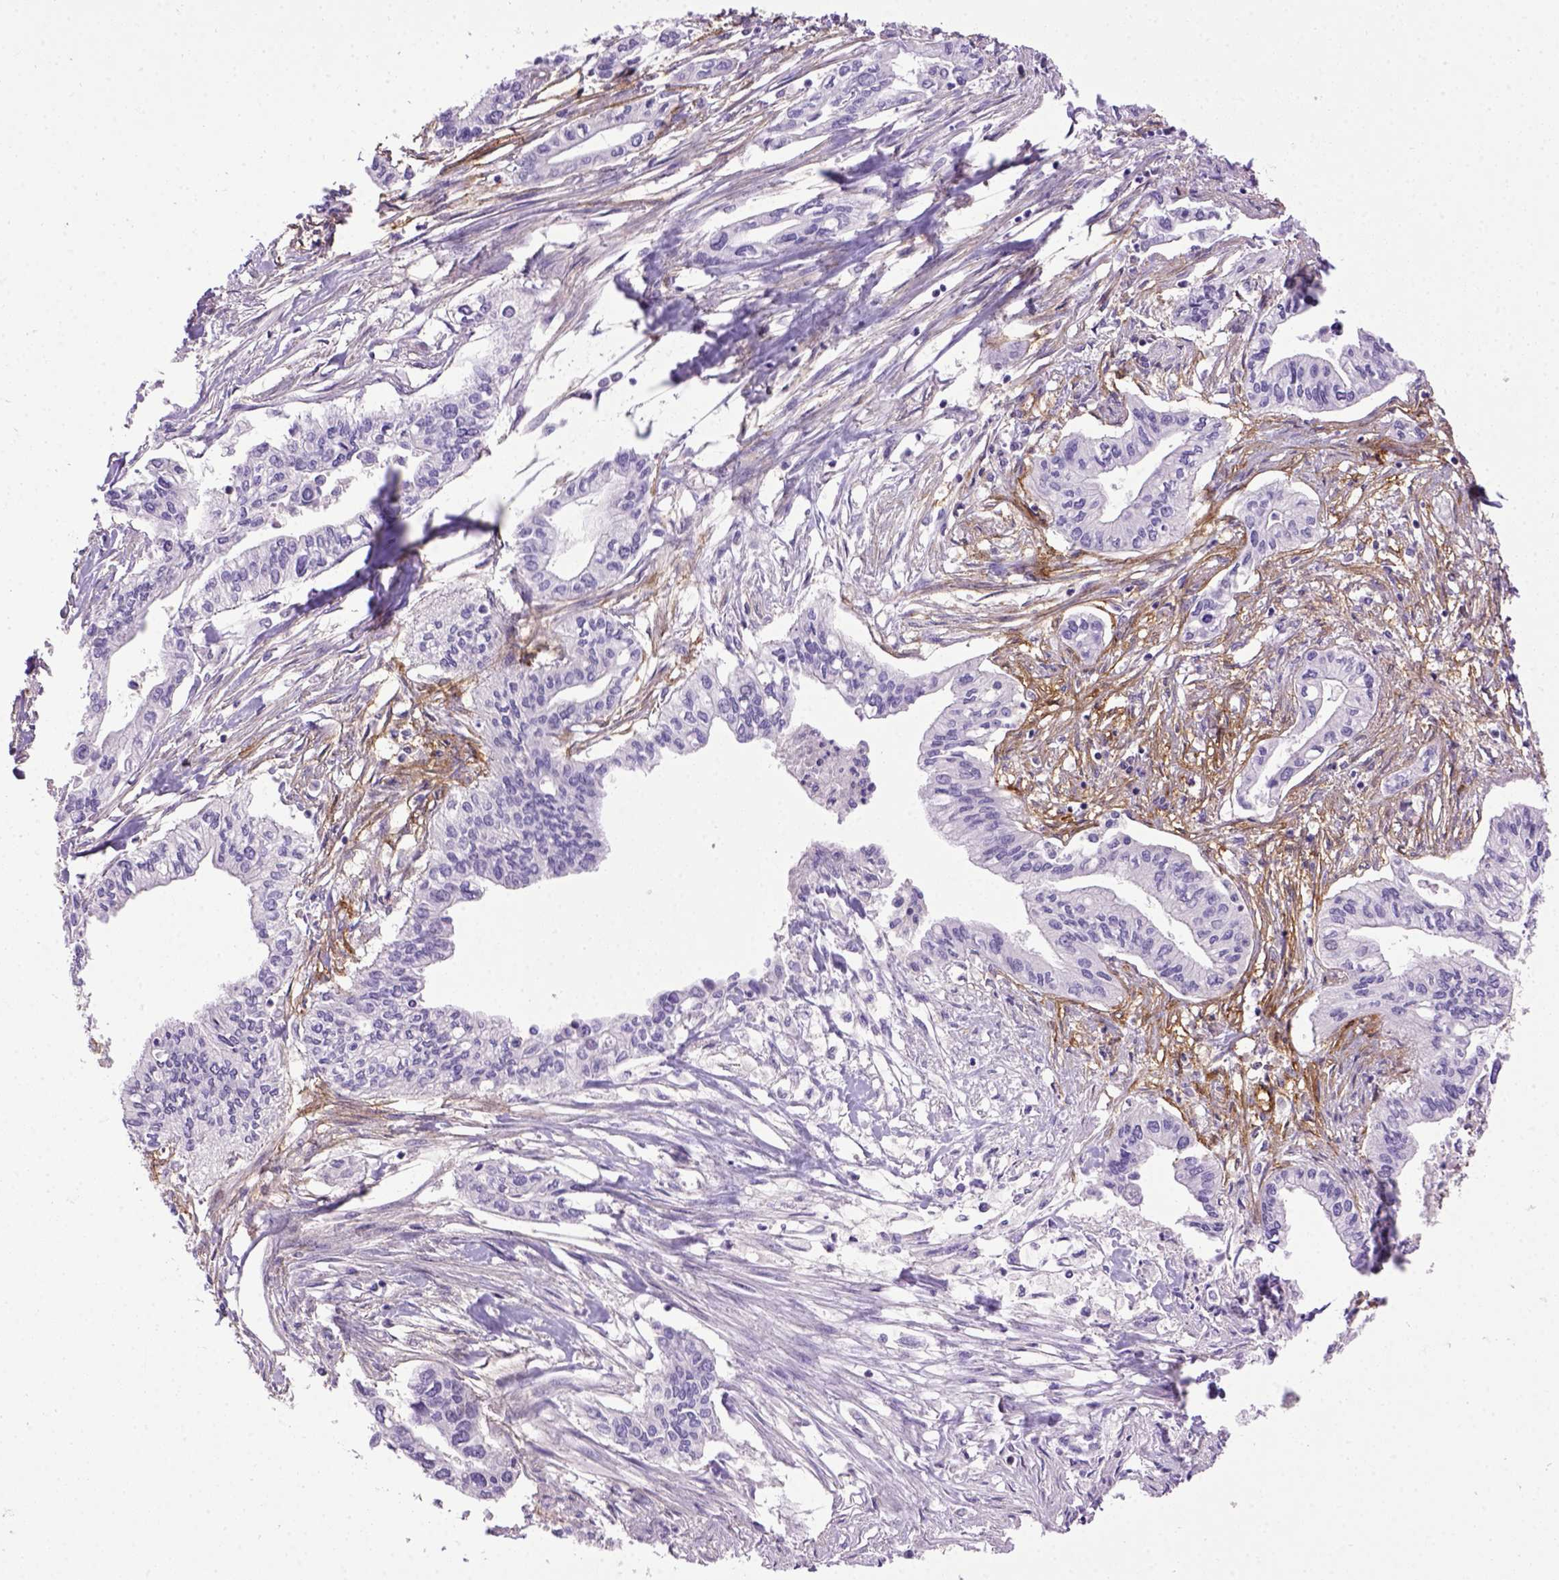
{"staining": {"intensity": "negative", "quantity": "none", "location": "none"}, "tissue": "pancreatic cancer", "cell_type": "Tumor cells", "image_type": "cancer", "snomed": [{"axis": "morphology", "description": "Adenocarcinoma, NOS"}, {"axis": "topography", "description": "Pancreas"}], "caption": "The histopathology image reveals no significant positivity in tumor cells of pancreatic adenocarcinoma.", "gene": "ENG", "patient": {"sex": "male", "age": 60}}